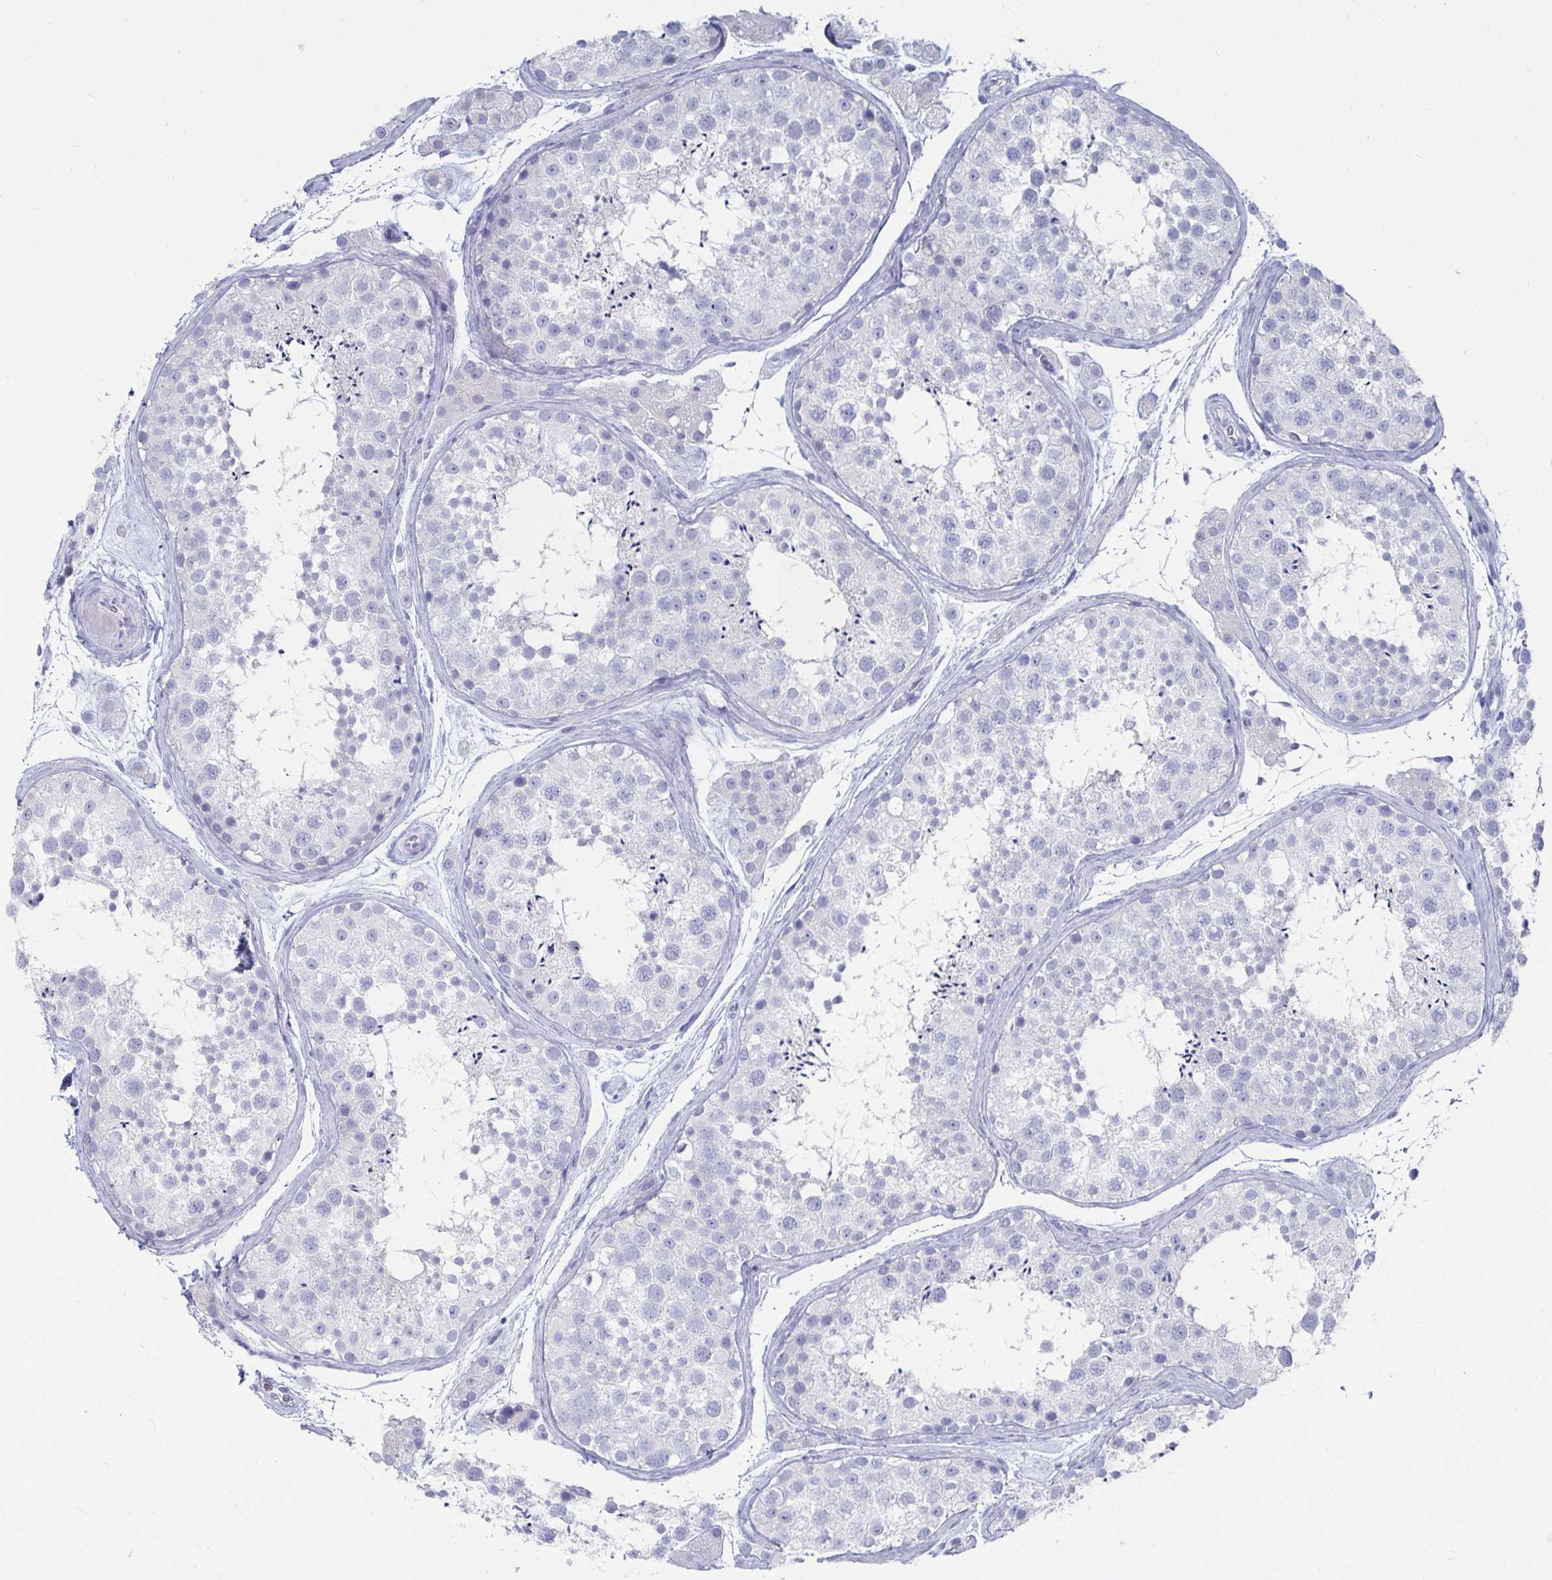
{"staining": {"intensity": "negative", "quantity": "none", "location": "none"}, "tissue": "testis", "cell_type": "Cells in seminiferous ducts", "image_type": "normal", "snomed": [{"axis": "morphology", "description": "Normal tissue, NOS"}, {"axis": "topography", "description": "Testis"}], "caption": "The image demonstrates no staining of cells in seminiferous ducts in unremarkable testis.", "gene": "CA9", "patient": {"sex": "male", "age": 41}}